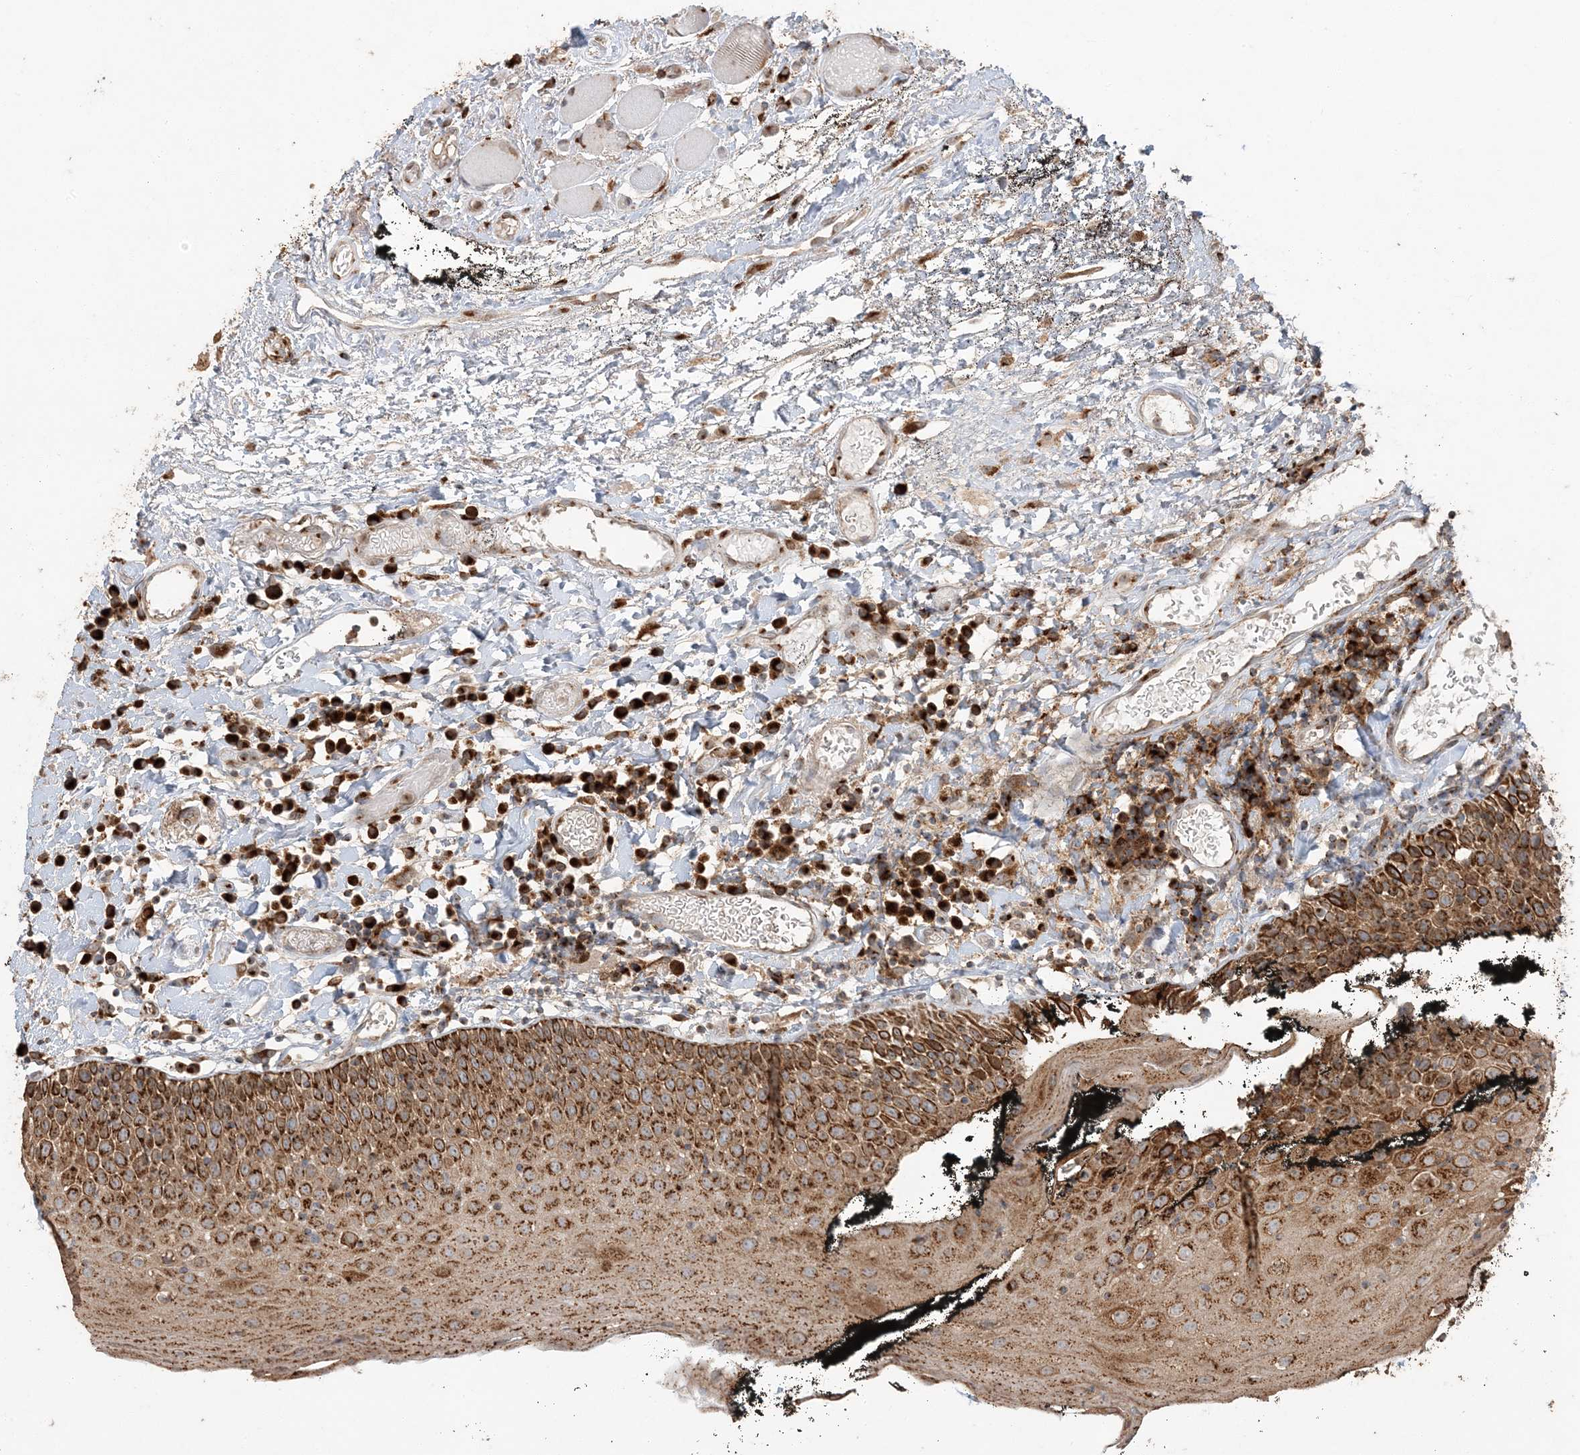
{"staining": {"intensity": "strong", "quantity": ">75%", "location": "cytoplasmic/membranous"}, "tissue": "oral mucosa", "cell_type": "Squamous epithelial cells", "image_type": "normal", "snomed": [{"axis": "morphology", "description": "Normal tissue, NOS"}, {"axis": "topography", "description": "Oral tissue"}], "caption": "This histopathology image demonstrates IHC staining of normal oral mucosa, with high strong cytoplasmic/membranous expression in about >75% of squamous epithelial cells.", "gene": "RER1", "patient": {"sex": "male", "age": 74}}